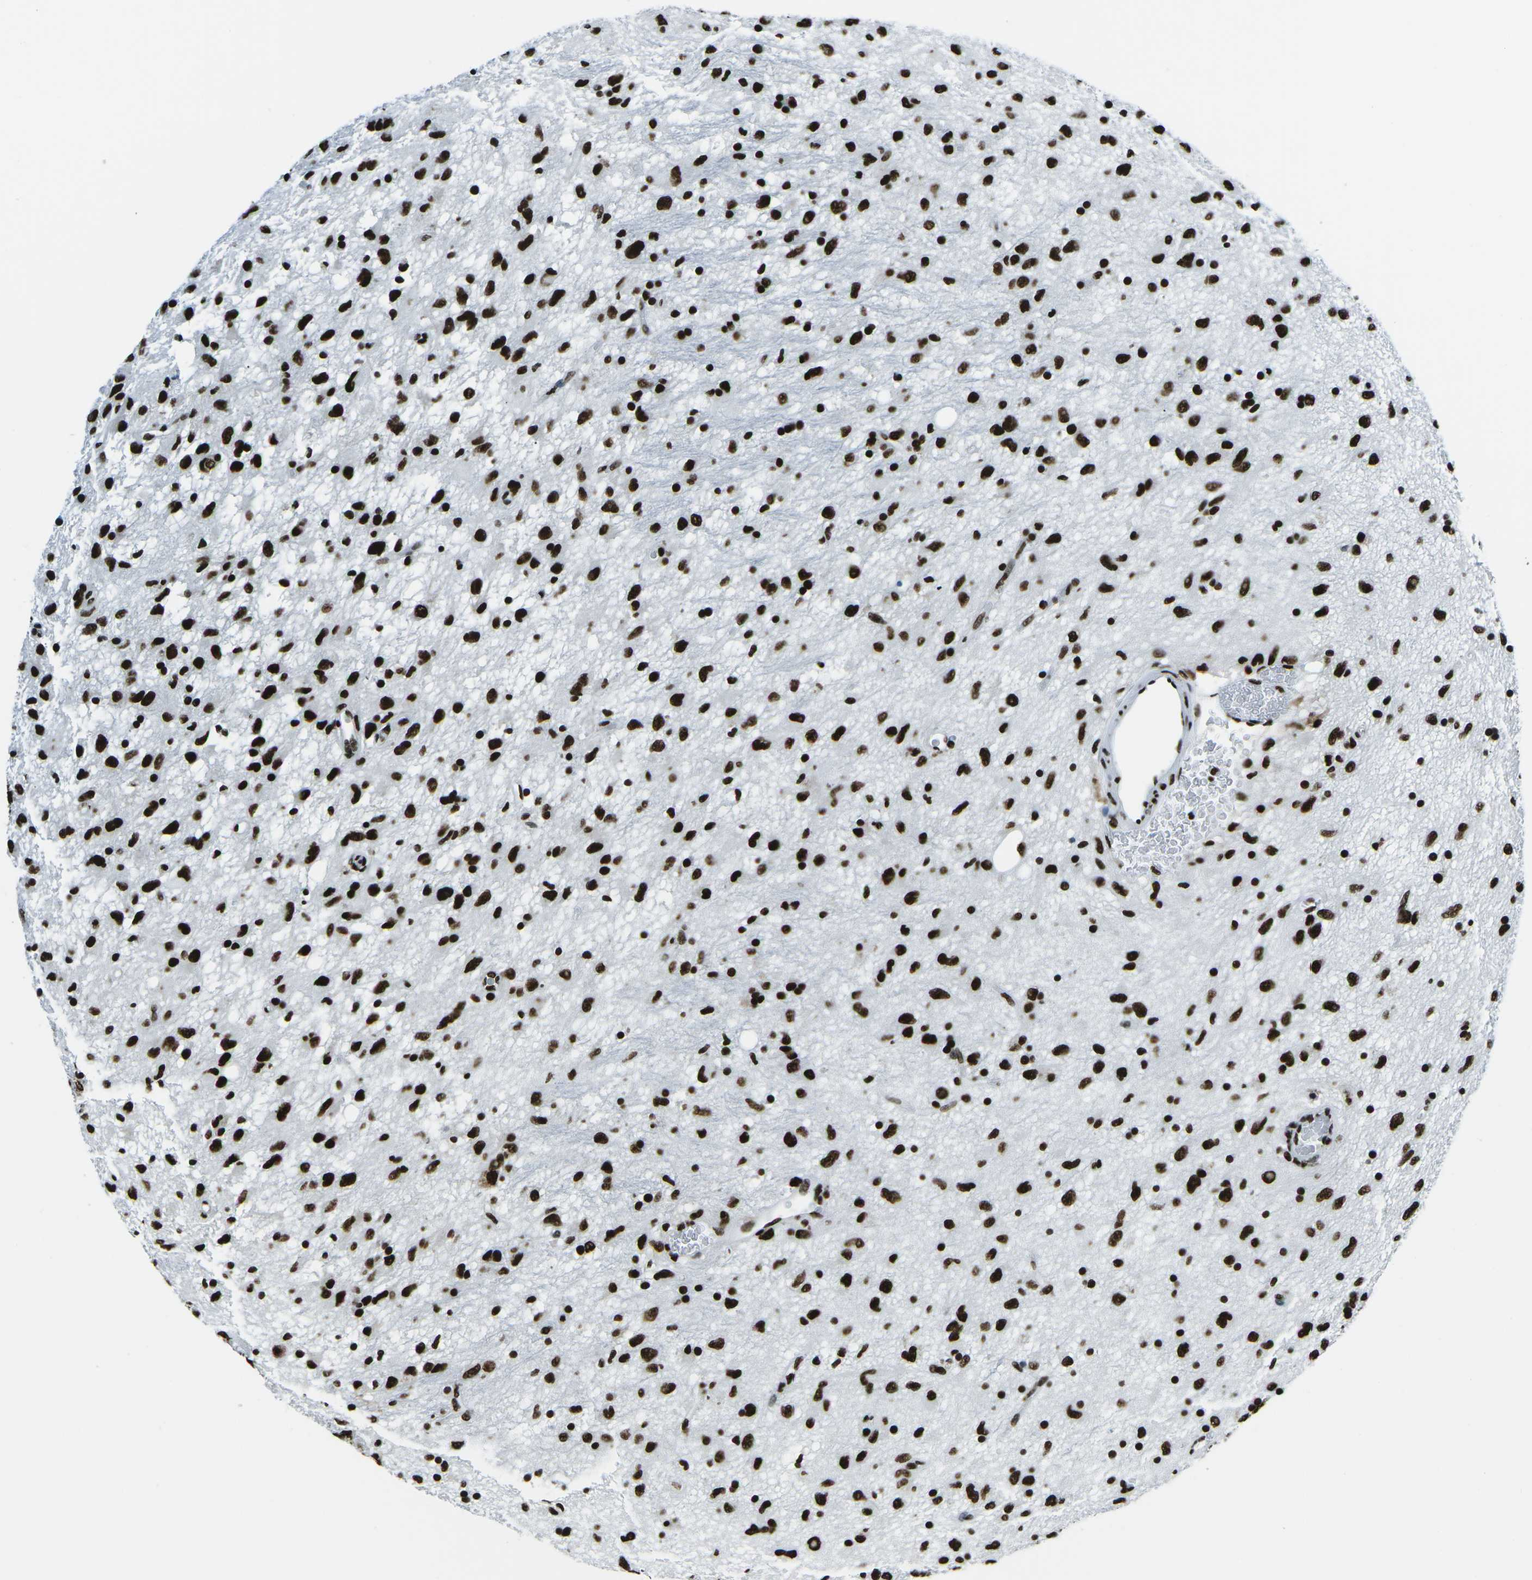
{"staining": {"intensity": "strong", "quantity": ">75%", "location": "nuclear"}, "tissue": "glioma", "cell_type": "Tumor cells", "image_type": "cancer", "snomed": [{"axis": "morphology", "description": "Glioma, malignant, Low grade"}, {"axis": "topography", "description": "Brain"}], "caption": "An image of human glioma stained for a protein demonstrates strong nuclear brown staining in tumor cells.", "gene": "HNRNPL", "patient": {"sex": "male", "age": 77}}